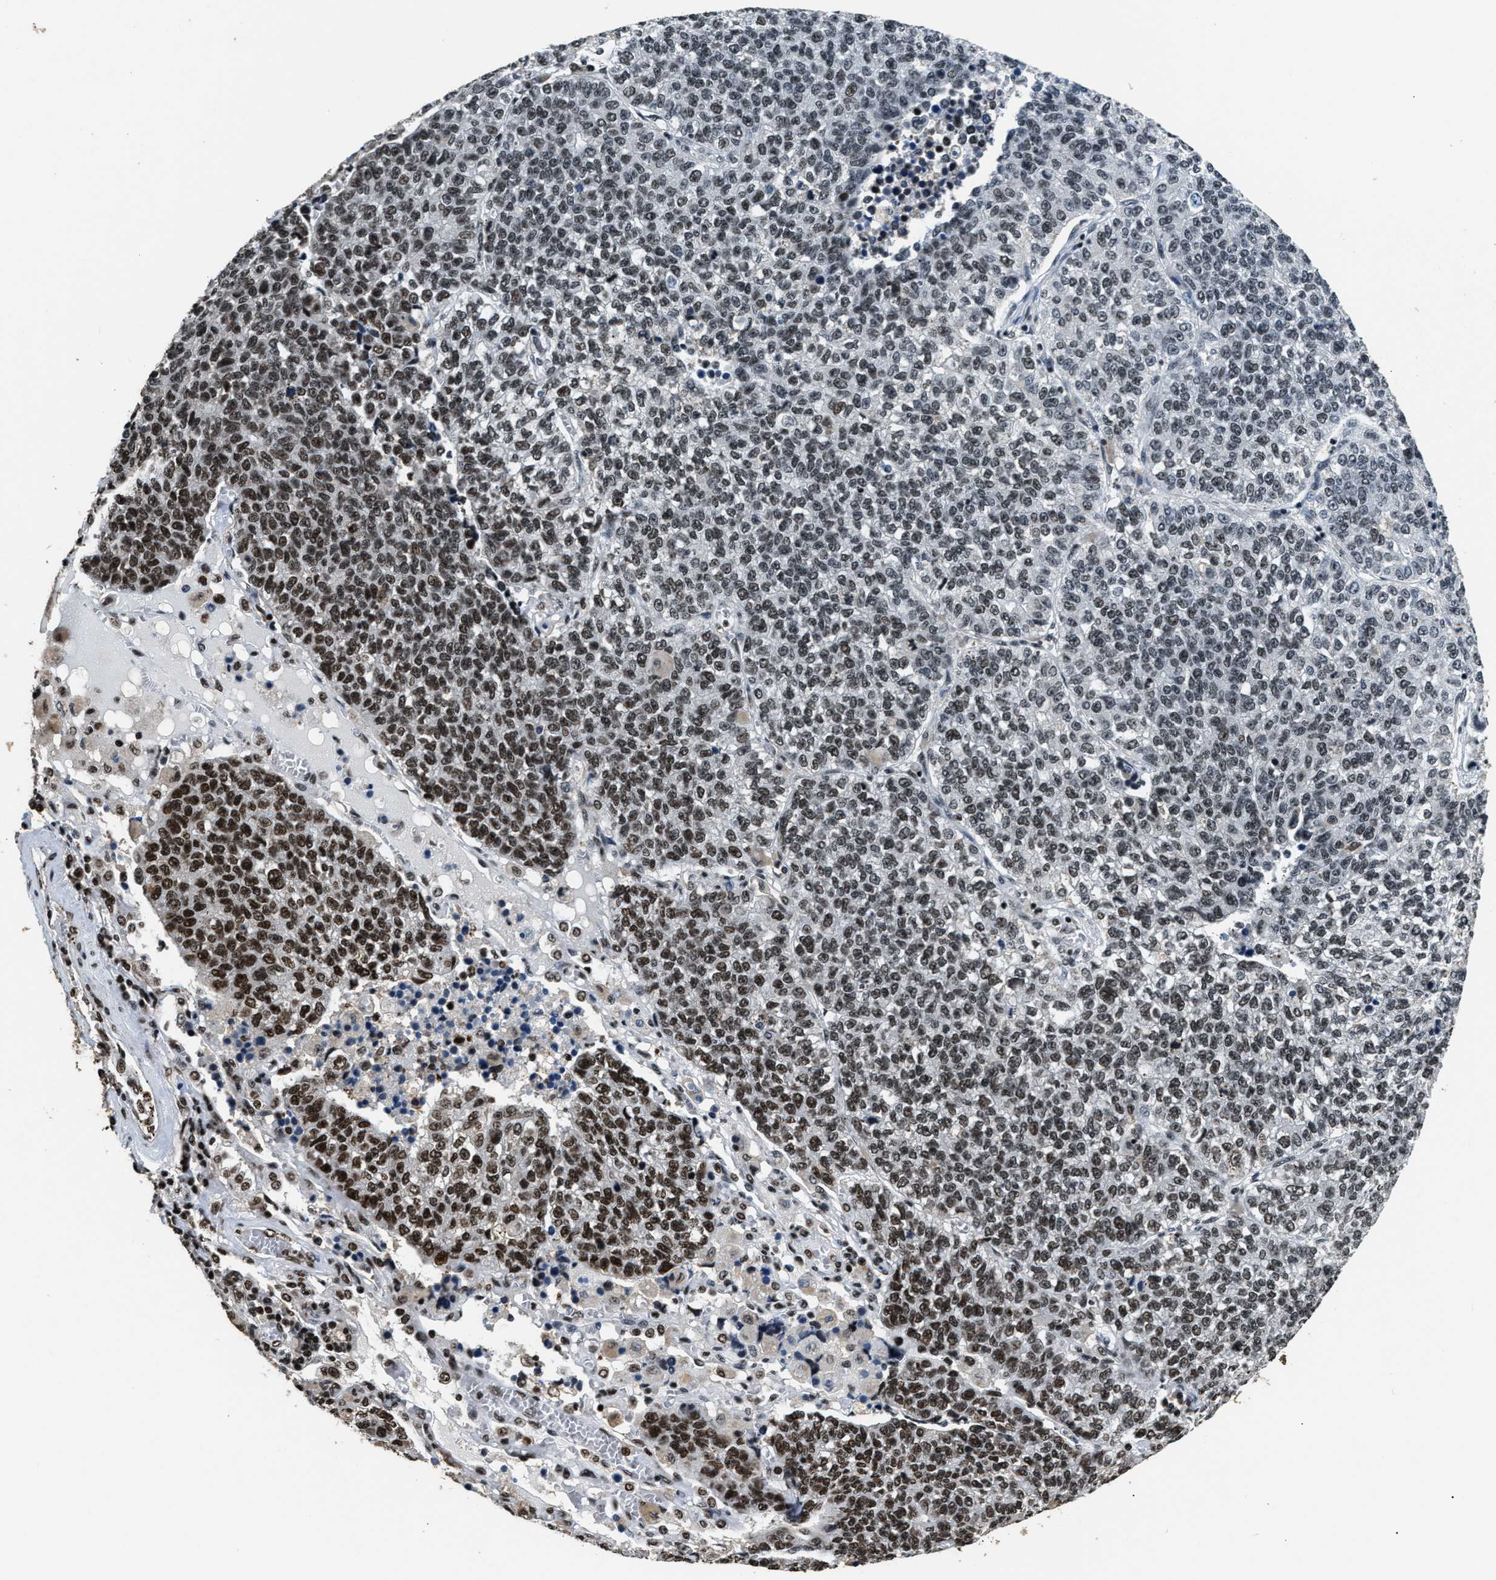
{"staining": {"intensity": "strong", "quantity": "<25%", "location": "nuclear"}, "tissue": "lung cancer", "cell_type": "Tumor cells", "image_type": "cancer", "snomed": [{"axis": "morphology", "description": "Adenocarcinoma, NOS"}, {"axis": "topography", "description": "Lung"}], "caption": "DAB (3,3'-diaminobenzidine) immunohistochemical staining of adenocarcinoma (lung) exhibits strong nuclear protein expression in about <25% of tumor cells.", "gene": "RAD21", "patient": {"sex": "male", "age": 49}}